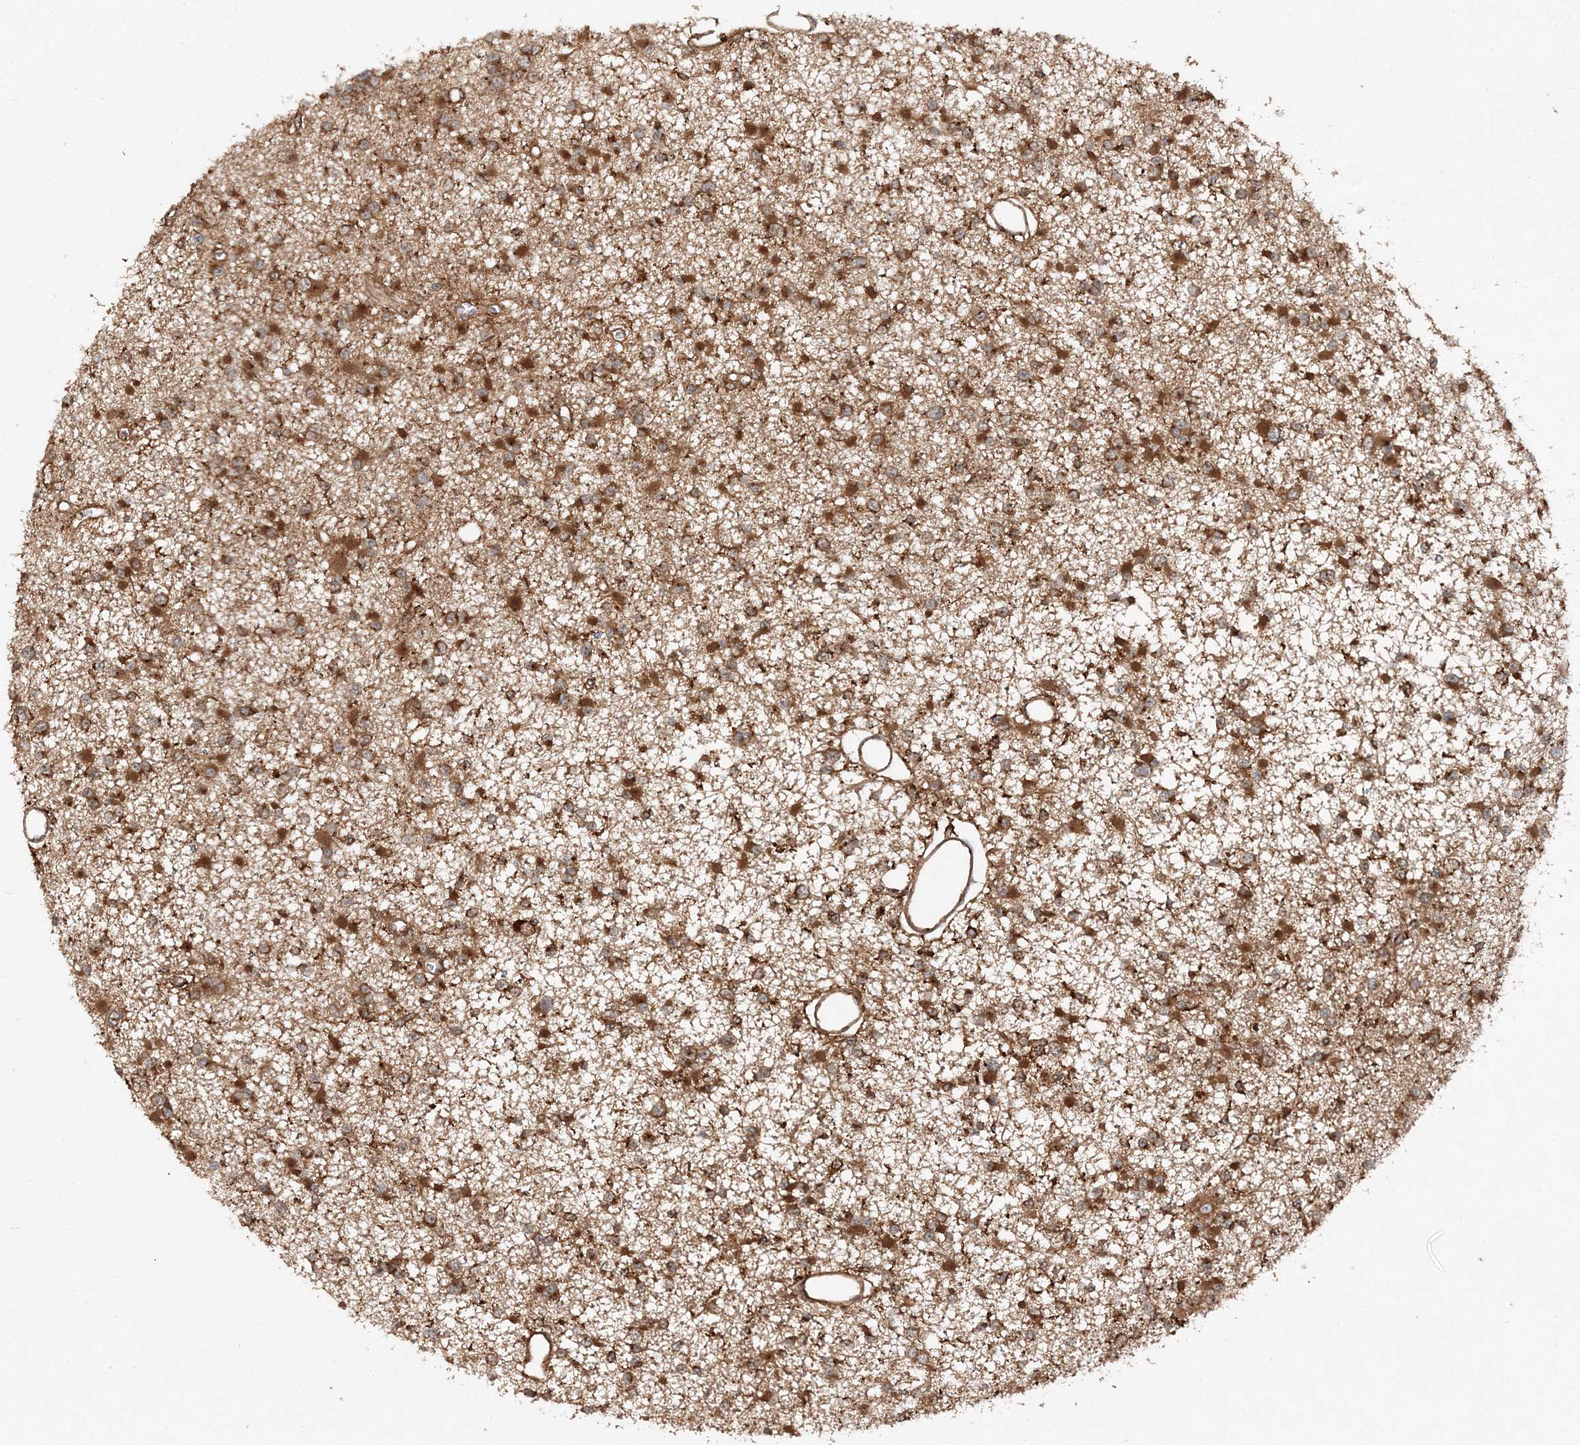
{"staining": {"intensity": "strong", "quantity": ">75%", "location": "cytoplasmic/membranous"}, "tissue": "glioma", "cell_type": "Tumor cells", "image_type": "cancer", "snomed": [{"axis": "morphology", "description": "Glioma, malignant, Low grade"}, {"axis": "topography", "description": "Brain"}], "caption": "A micrograph showing strong cytoplasmic/membranous positivity in approximately >75% of tumor cells in malignant low-grade glioma, as visualized by brown immunohistochemical staining.", "gene": "WDR37", "patient": {"sex": "female", "age": 22}}